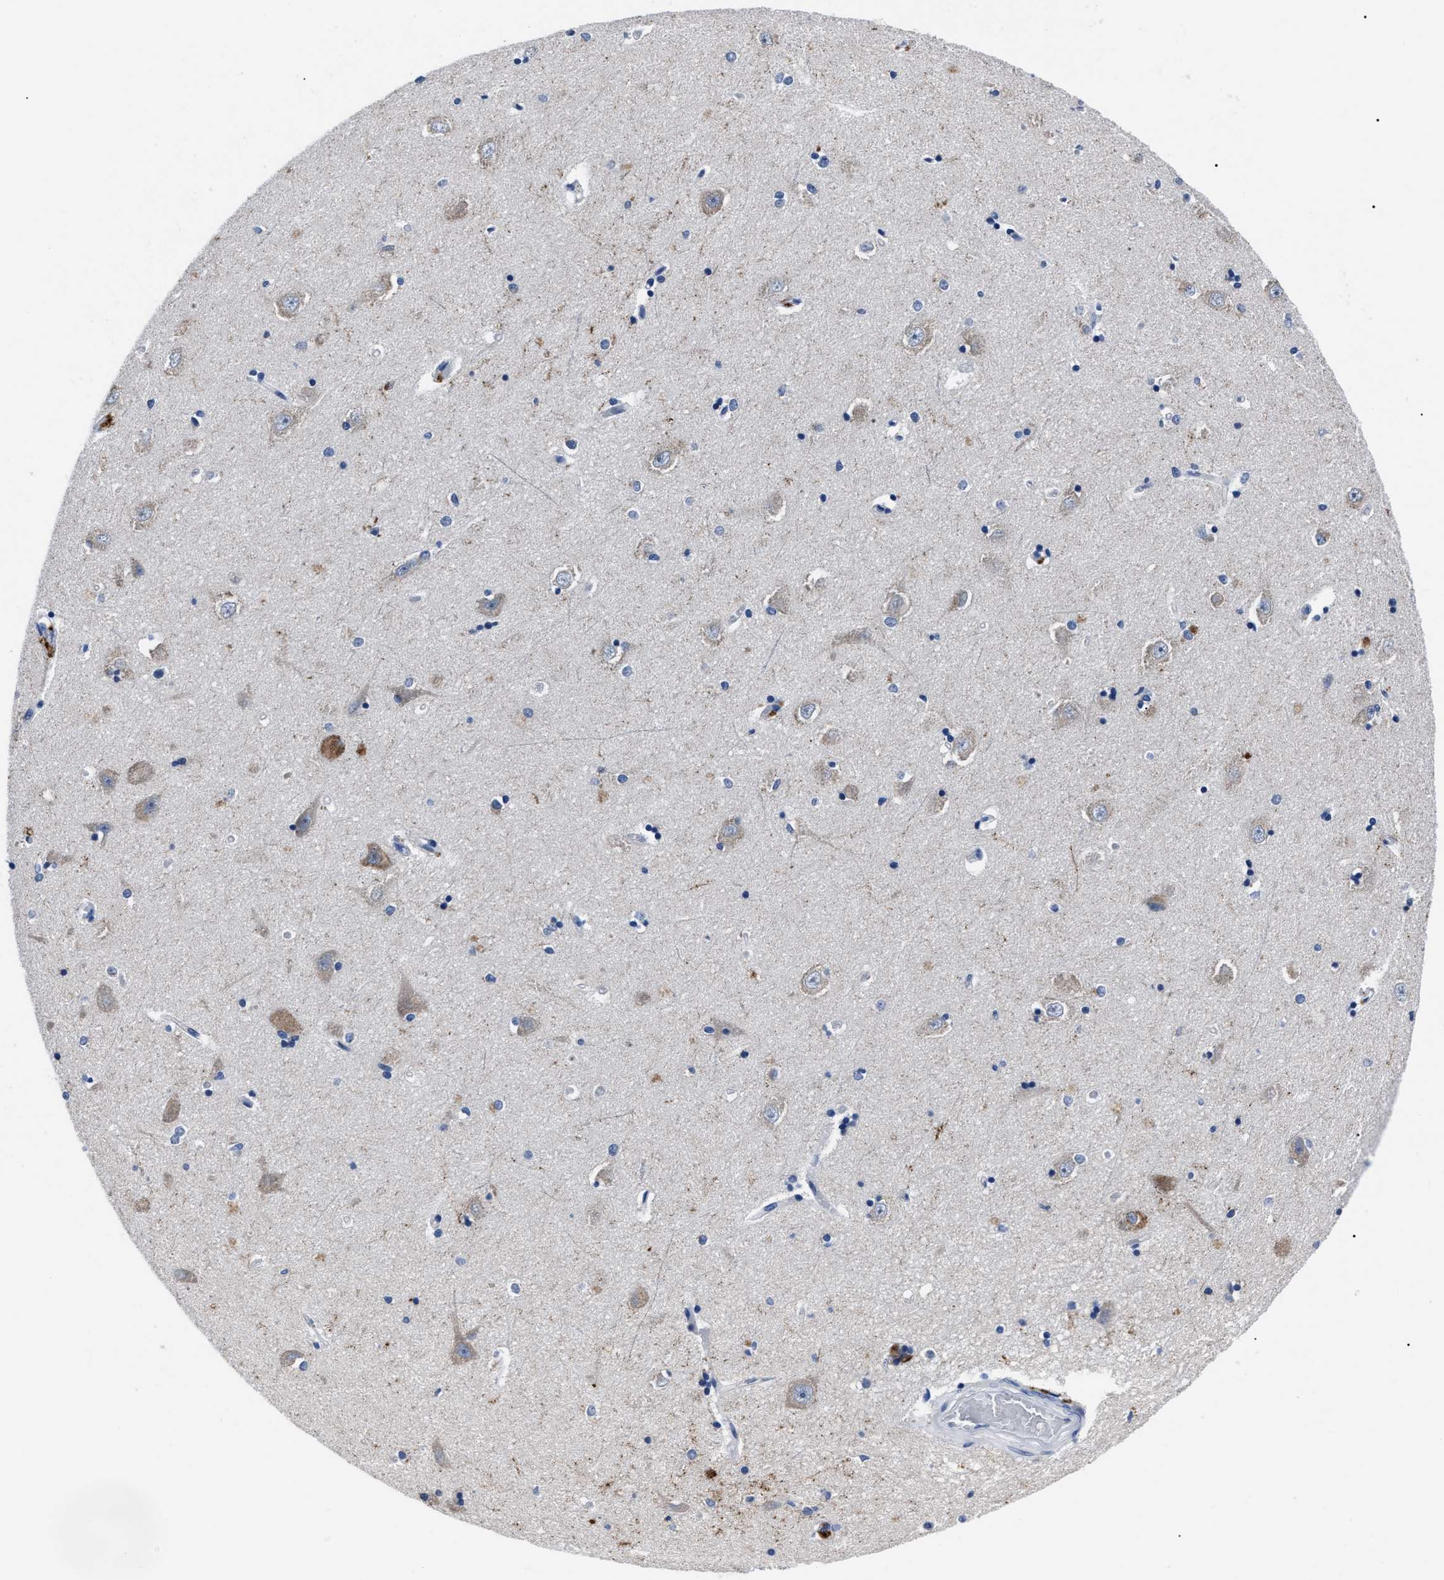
{"staining": {"intensity": "negative", "quantity": "none", "location": "none"}, "tissue": "hippocampus", "cell_type": "Glial cells", "image_type": "normal", "snomed": [{"axis": "morphology", "description": "Normal tissue, NOS"}, {"axis": "topography", "description": "Hippocampus"}], "caption": "A high-resolution histopathology image shows immunohistochemistry staining of benign hippocampus, which displays no significant staining in glial cells. The staining is performed using DAB (3,3'-diaminobenzidine) brown chromogen with nuclei counter-stained in using hematoxylin.", "gene": "LRWD1", "patient": {"sex": "male", "age": 45}}